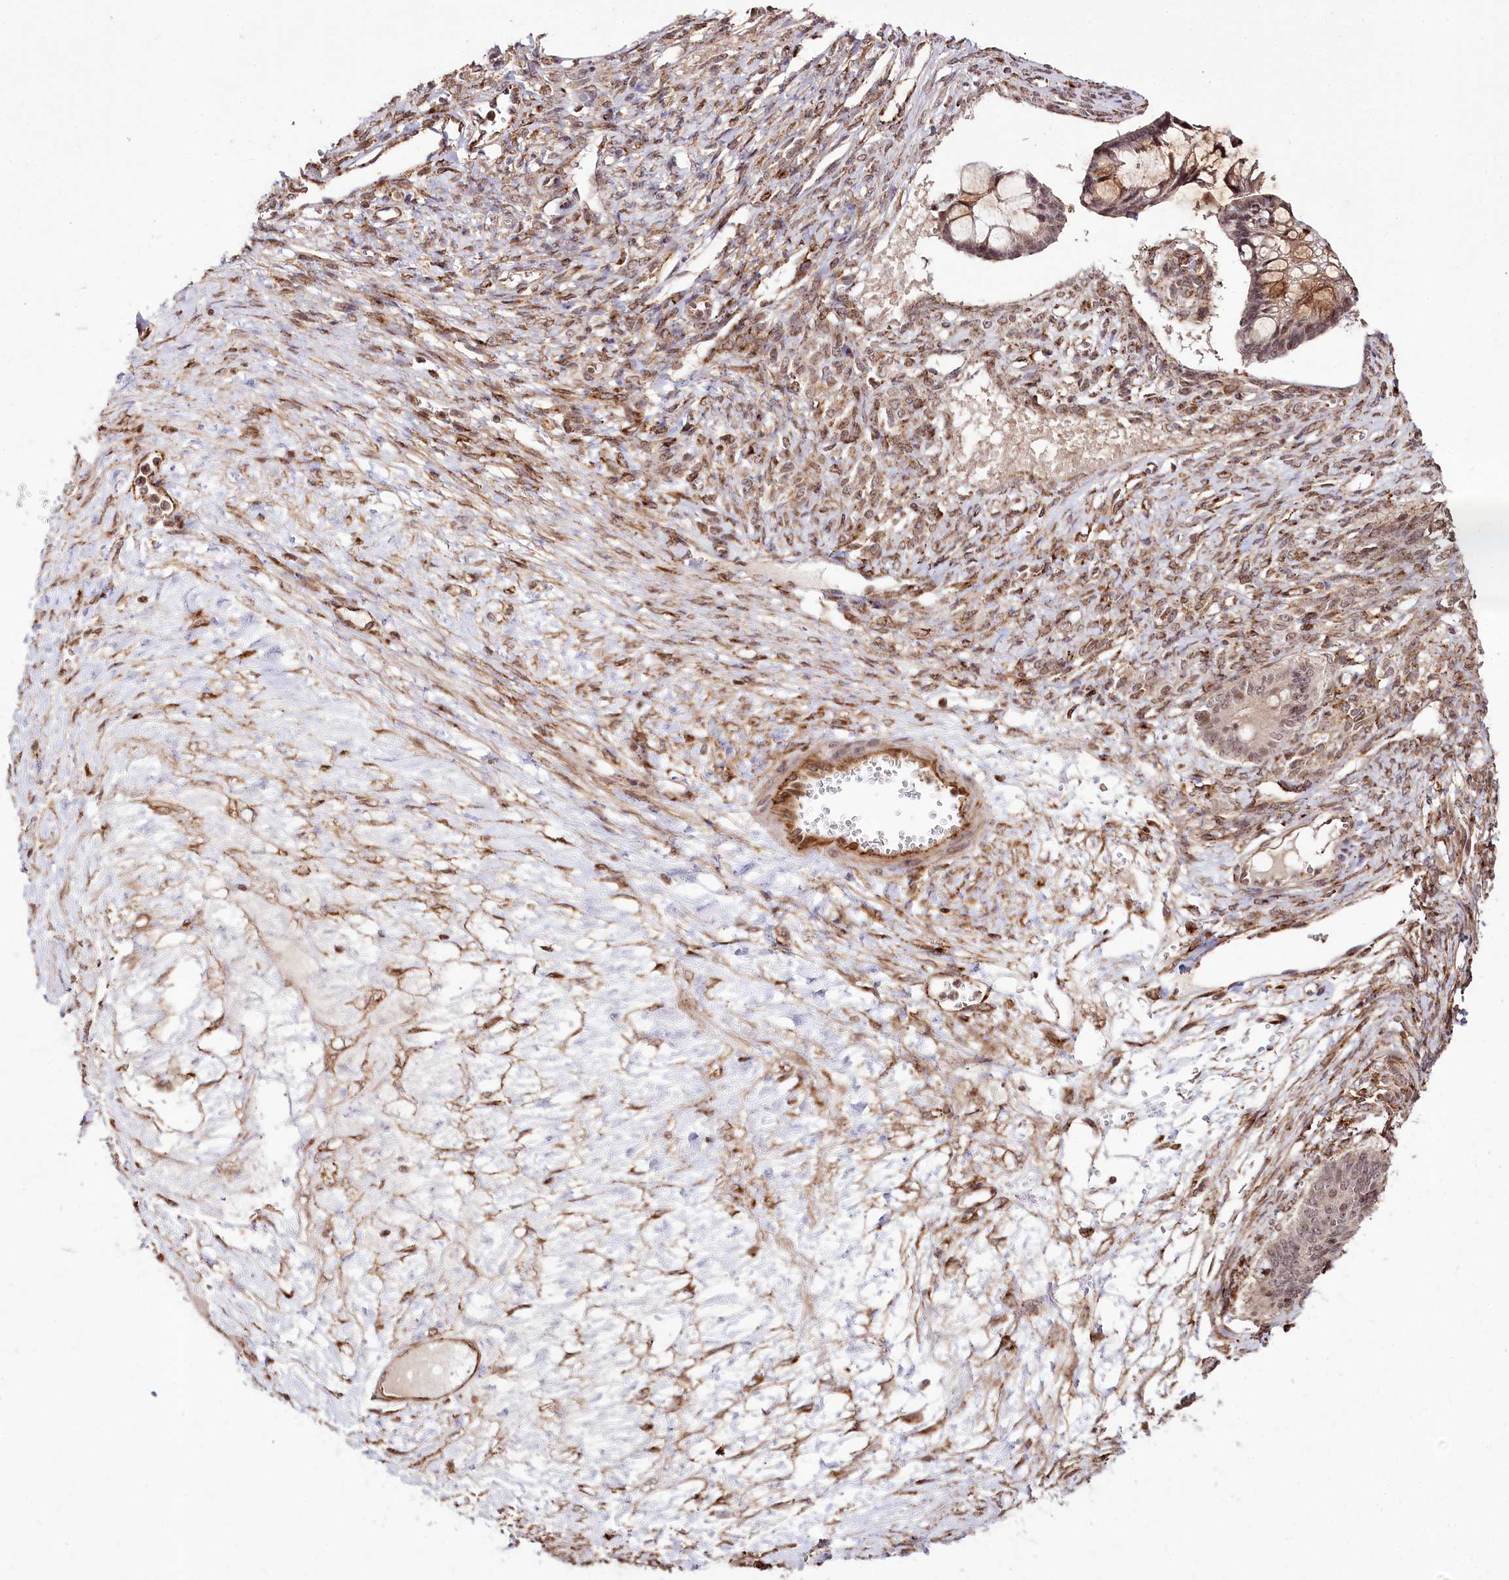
{"staining": {"intensity": "strong", "quantity": "25%-75%", "location": "cytoplasmic/membranous,nuclear"}, "tissue": "ovarian cancer", "cell_type": "Tumor cells", "image_type": "cancer", "snomed": [{"axis": "morphology", "description": "Cystadenocarcinoma, mucinous, NOS"}, {"axis": "topography", "description": "Ovary"}], "caption": "Brown immunohistochemical staining in human mucinous cystadenocarcinoma (ovarian) shows strong cytoplasmic/membranous and nuclear expression in approximately 25%-75% of tumor cells.", "gene": "HOXC8", "patient": {"sex": "female", "age": 73}}